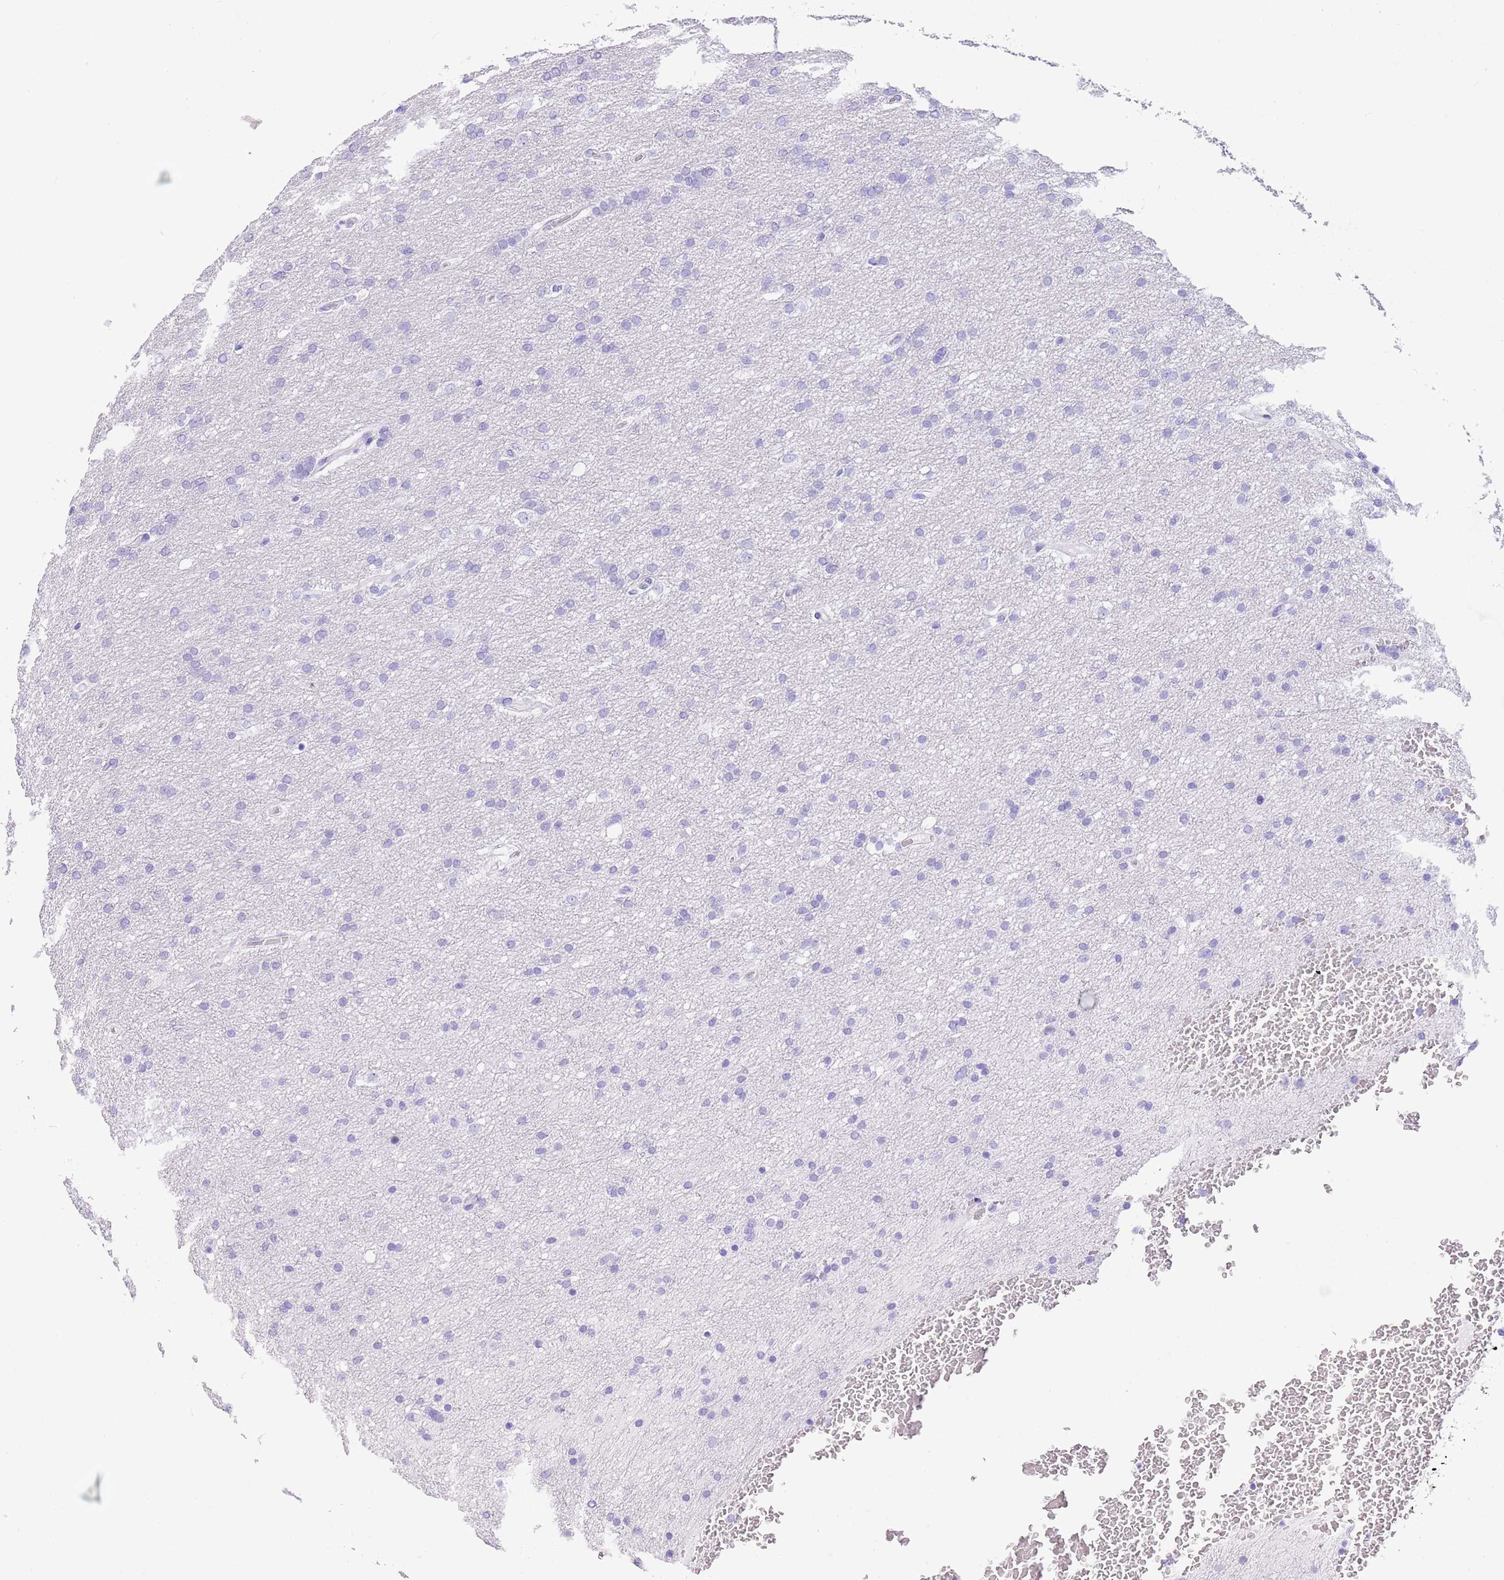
{"staining": {"intensity": "negative", "quantity": "none", "location": "none"}, "tissue": "glioma", "cell_type": "Tumor cells", "image_type": "cancer", "snomed": [{"axis": "morphology", "description": "Glioma, malignant, High grade"}, {"axis": "topography", "description": "Cerebral cortex"}], "caption": "Image shows no significant protein expression in tumor cells of malignant glioma (high-grade).", "gene": "TMEM185B", "patient": {"sex": "female", "age": 36}}